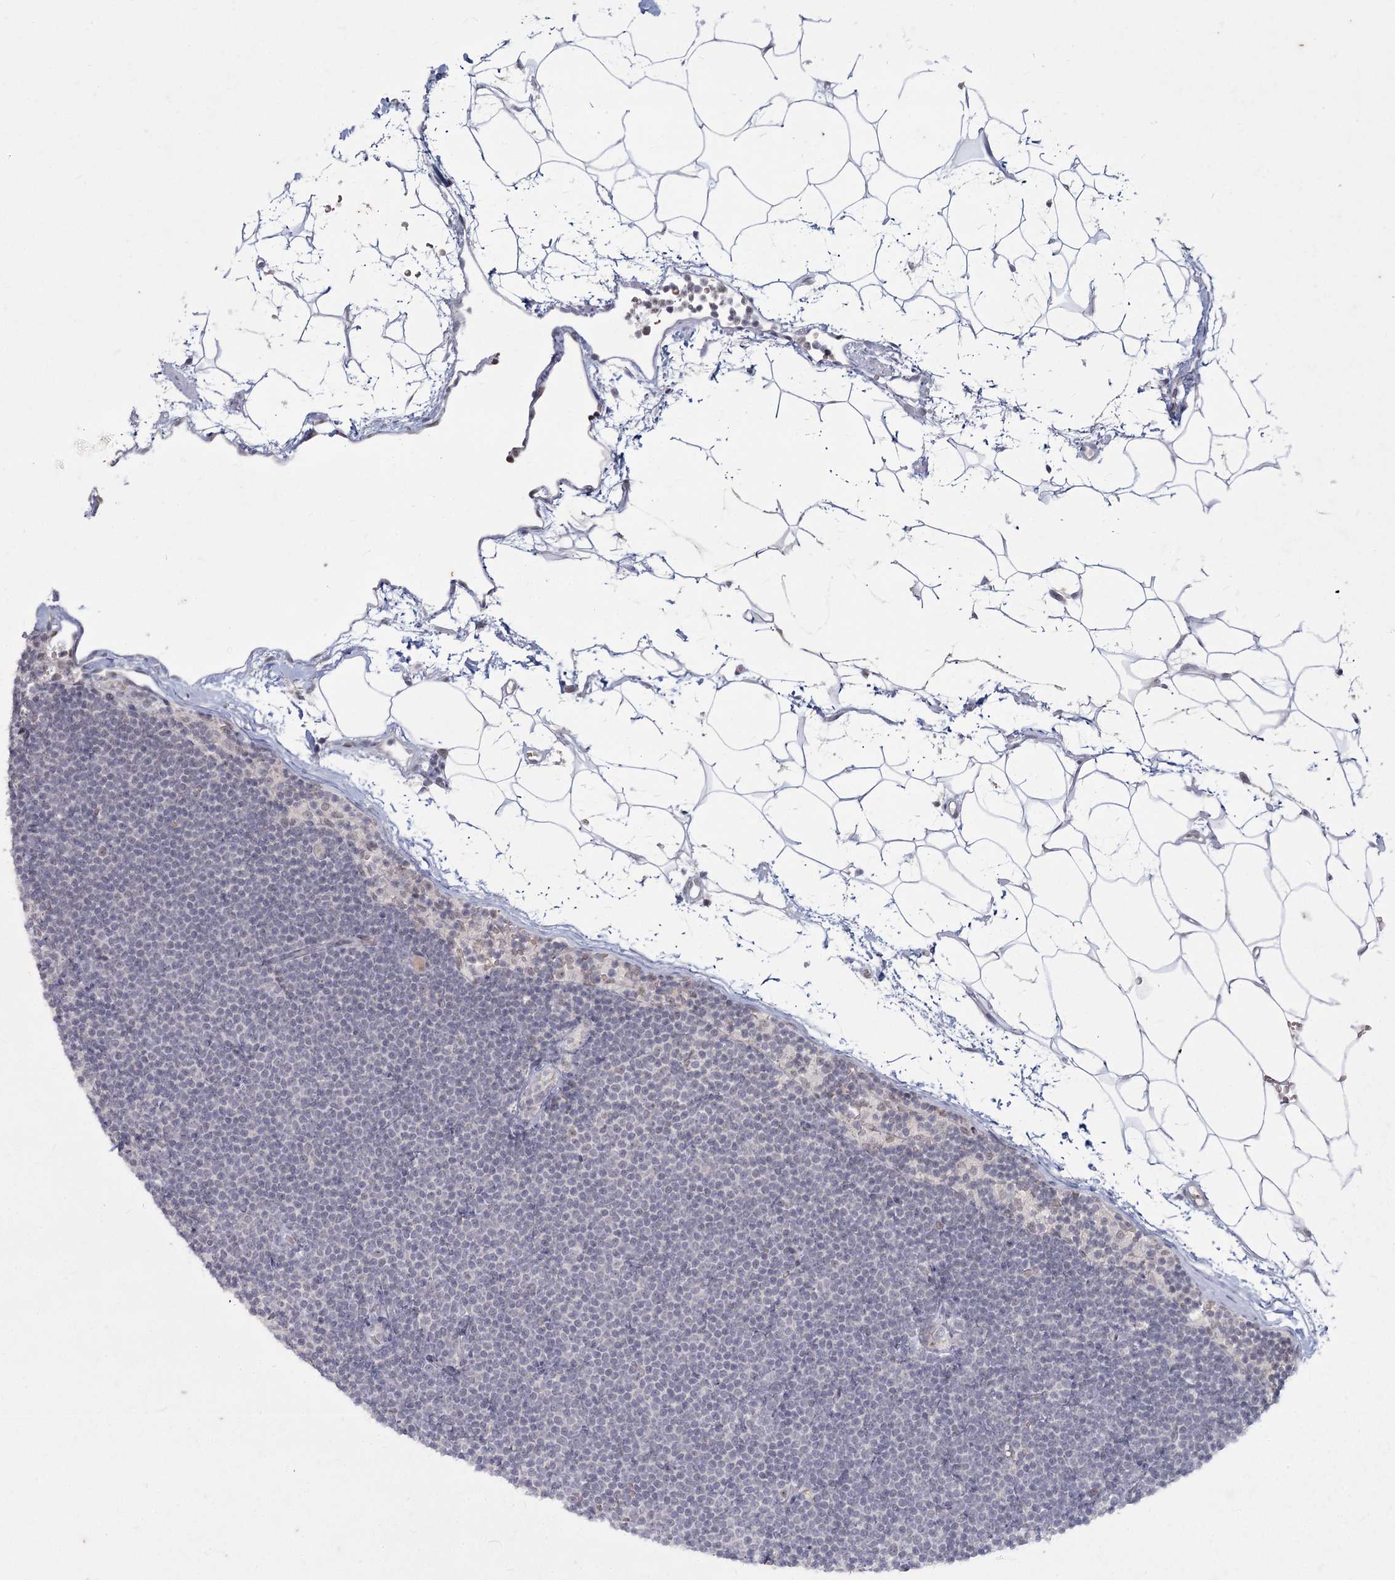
{"staining": {"intensity": "negative", "quantity": "none", "location": "none"}, "tissue": "lymphoma", "cell_type": "Tumor cells", "image_type": "cancer", "snomed": [{"axis": "morphology", "description": "Malignant lymphoma, non-Hodgkin's type, Low grade"}, {"axis": "topography", "description": "Lymph node"}], "caption": "Immunohistochemistry of lymphoma reveals no expression in tumor cells. (Stains: DAB (3,3'-diaminobenzidine) immunohistochemistry with hematoxylin counter stain, Microscopy: brightfield microscopy at high magnification).", "gene": "LY6G5C", "patient": {"sex": "female", "age": 53}}